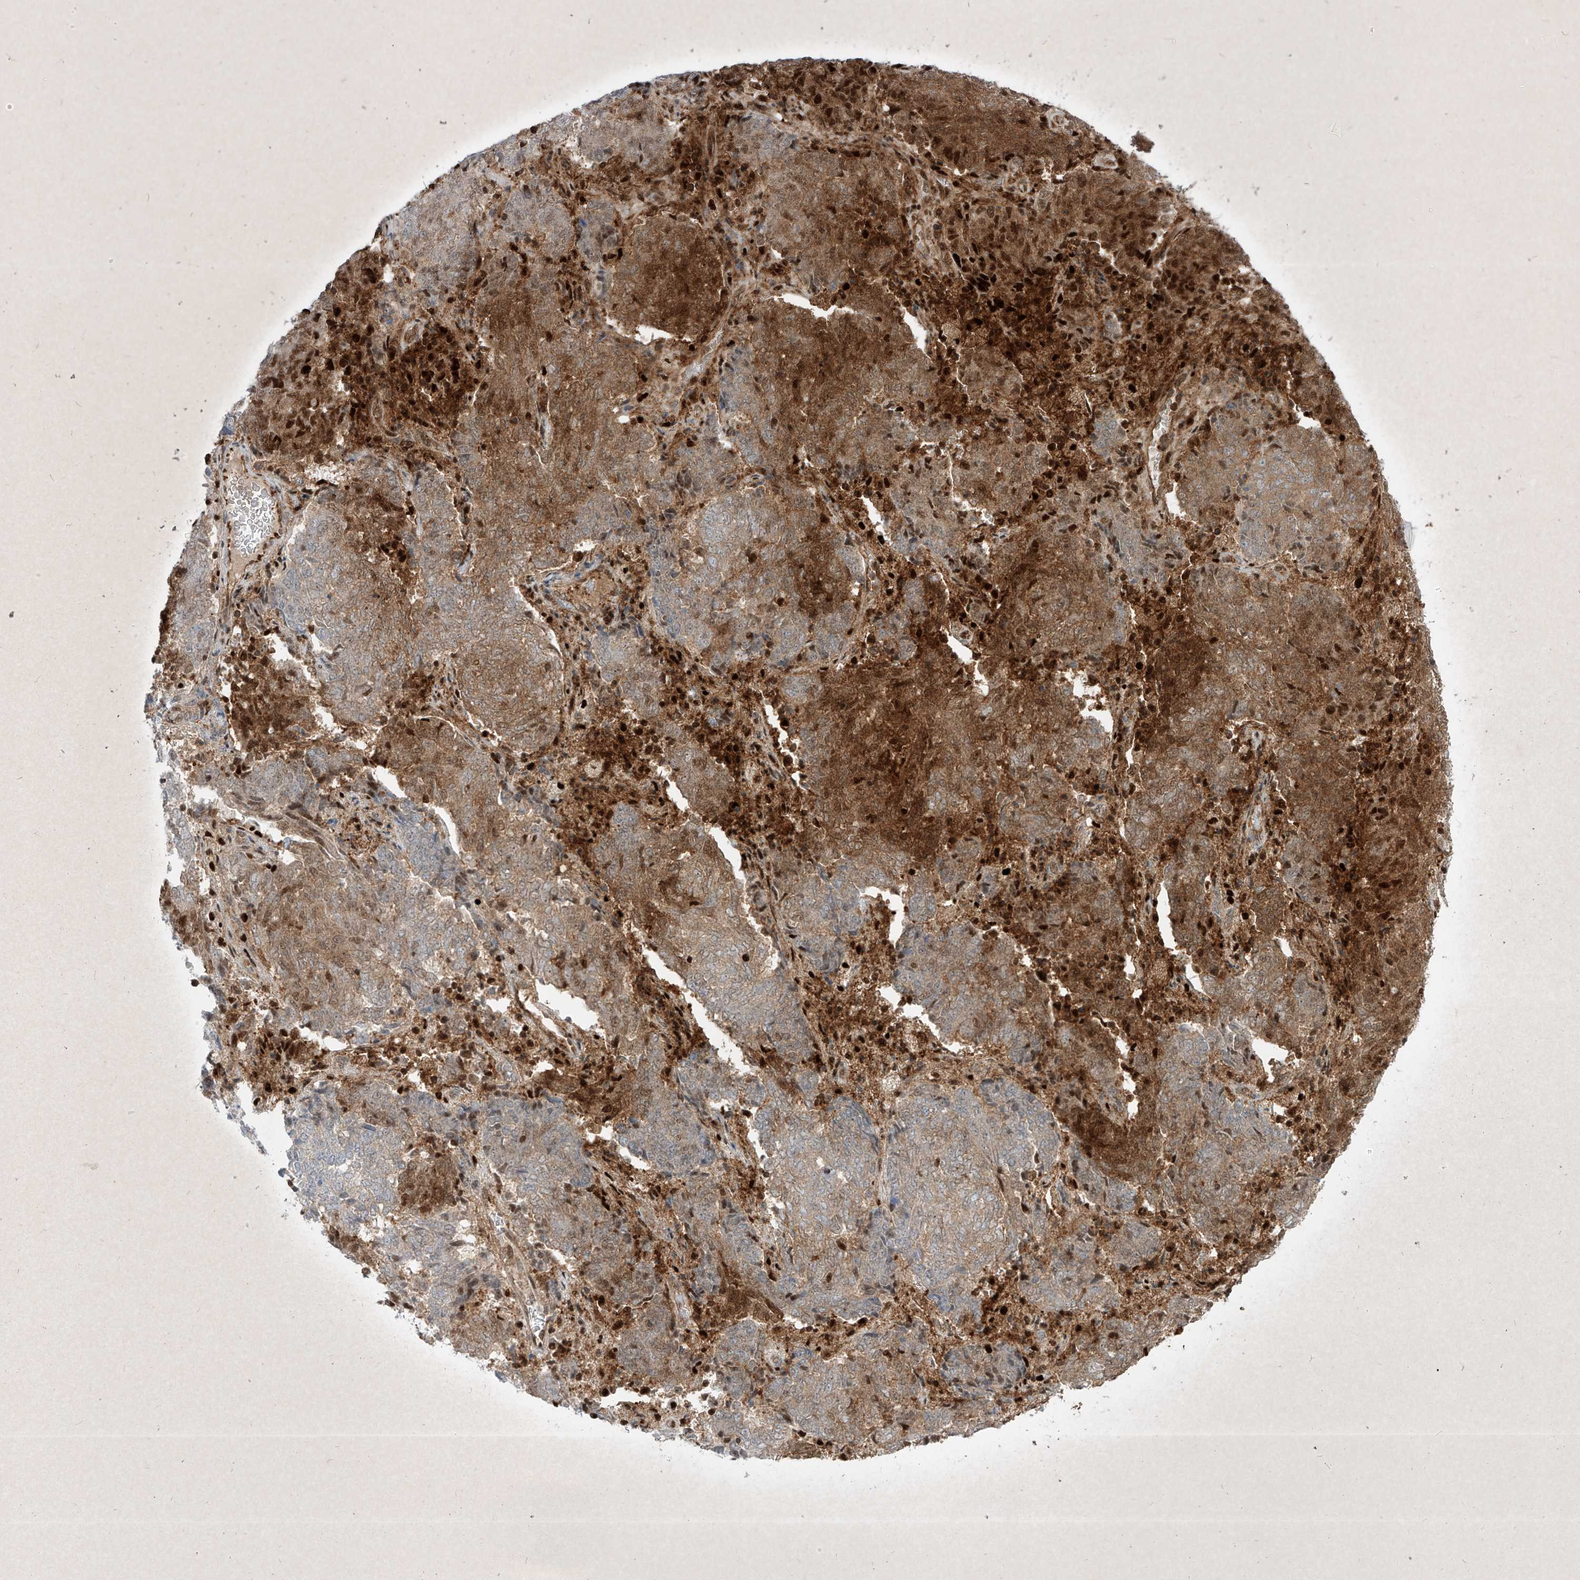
{"staining": {"intensity": "moderate", "quantity": ">75%", "location": "cytoplasmic/membranous,nuclear"}, "tissue": "endometrial cancer", "cell_type": "Tumor cells", "image_type": "cancer", "snomed": [{"axis": "morphology", "description": "Adenocarcinoma, NOS"}, {"axis": "topography", "description": "Endometrium"}], "caption": "Human endometrial cancer stained with a protein marker exhibits moderate staining in tumor cells.", "gene": "PSMB10", "patient": {"sex": "female", "age": 80}}